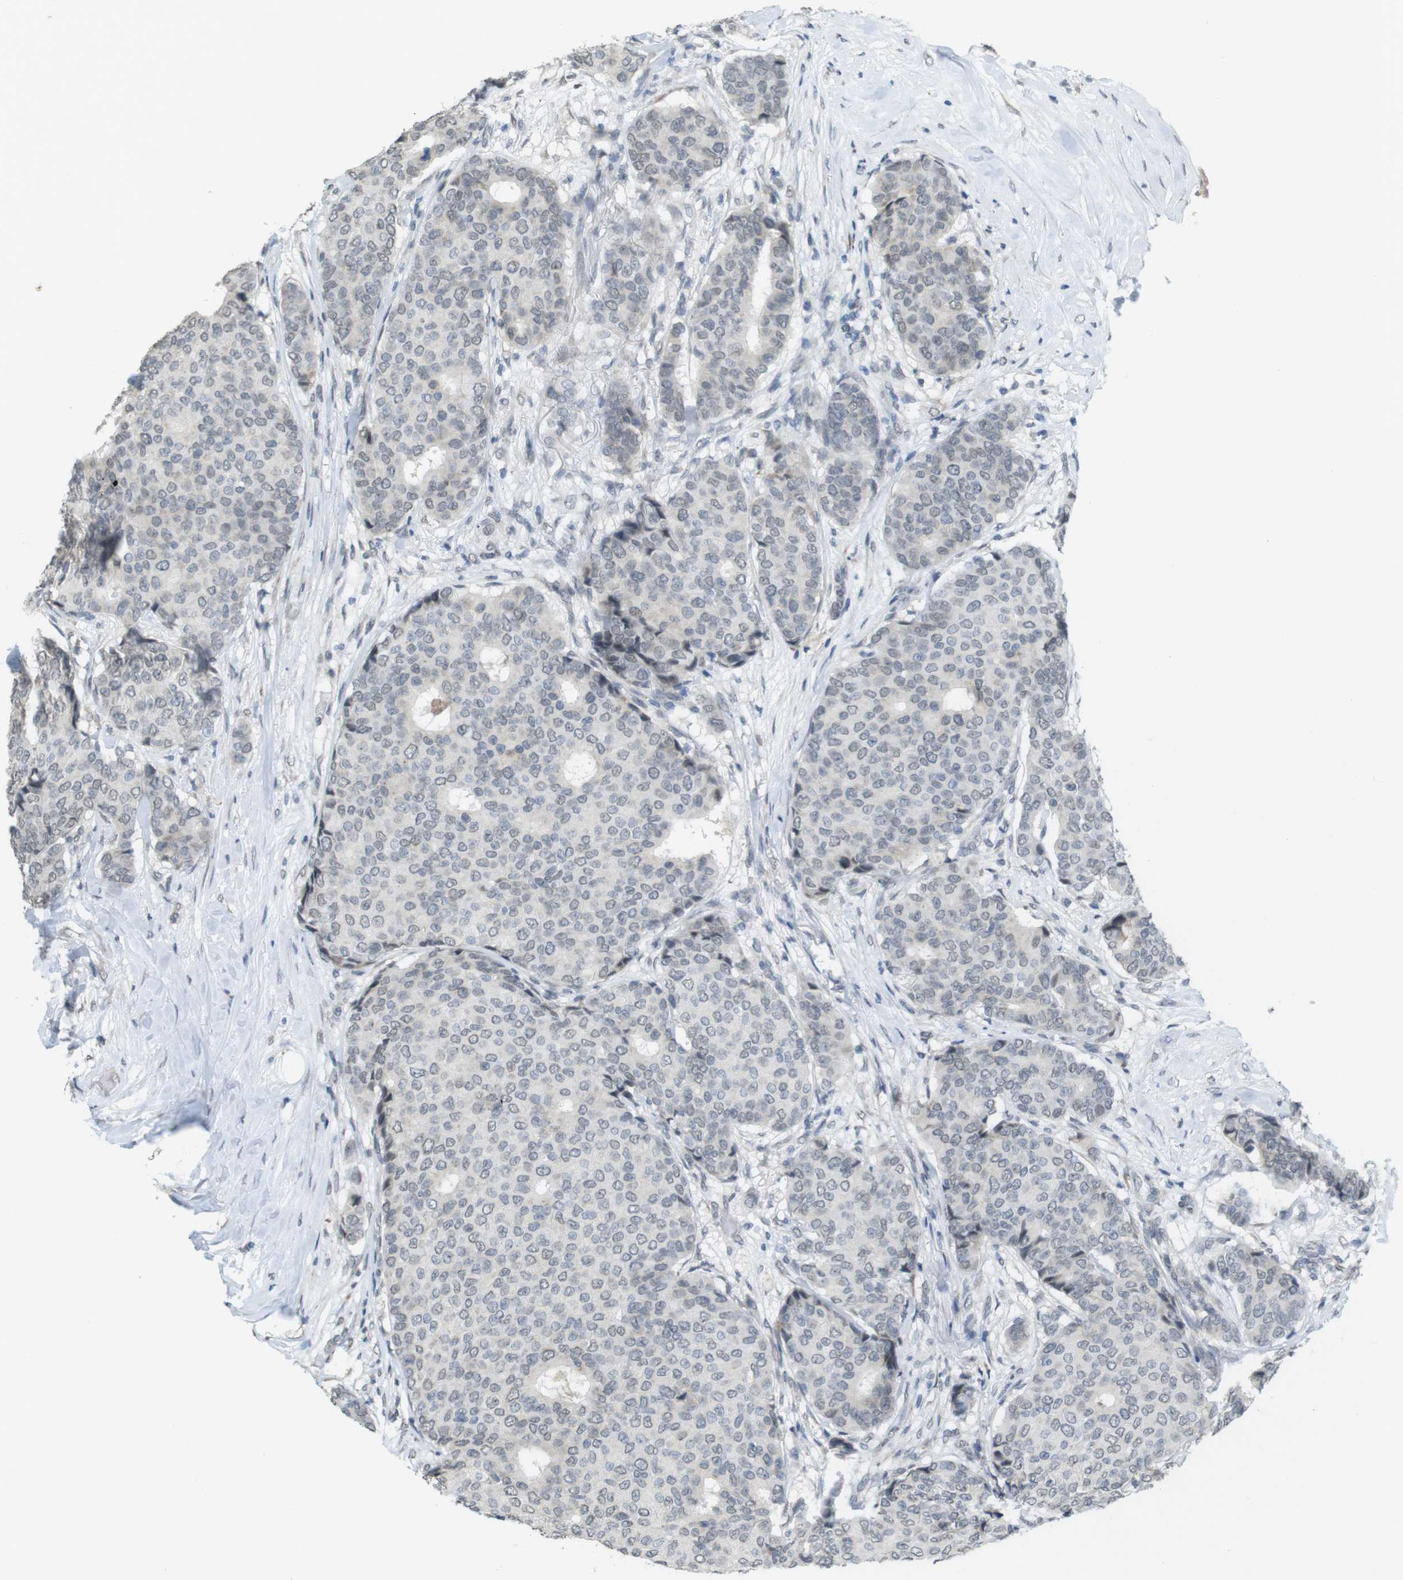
{"staining": {"intensity": "negative", "quantity": "none", "location": "none"}, "tissue": "breast cancer", "cell_type": "Tumor cells", "image_type": "cancer", "snomed": [{"axis": "morphology", "description": "Duct carcinoma"}, {"axis": "topography", "description": "Breast"}], "caption": "A photomicrograph of breast intraductal carcinoma stained for a protein displays no brown staining in tumor cells.", "gene": "FZD10", "patient": {"sex": "female", "age": 75}}